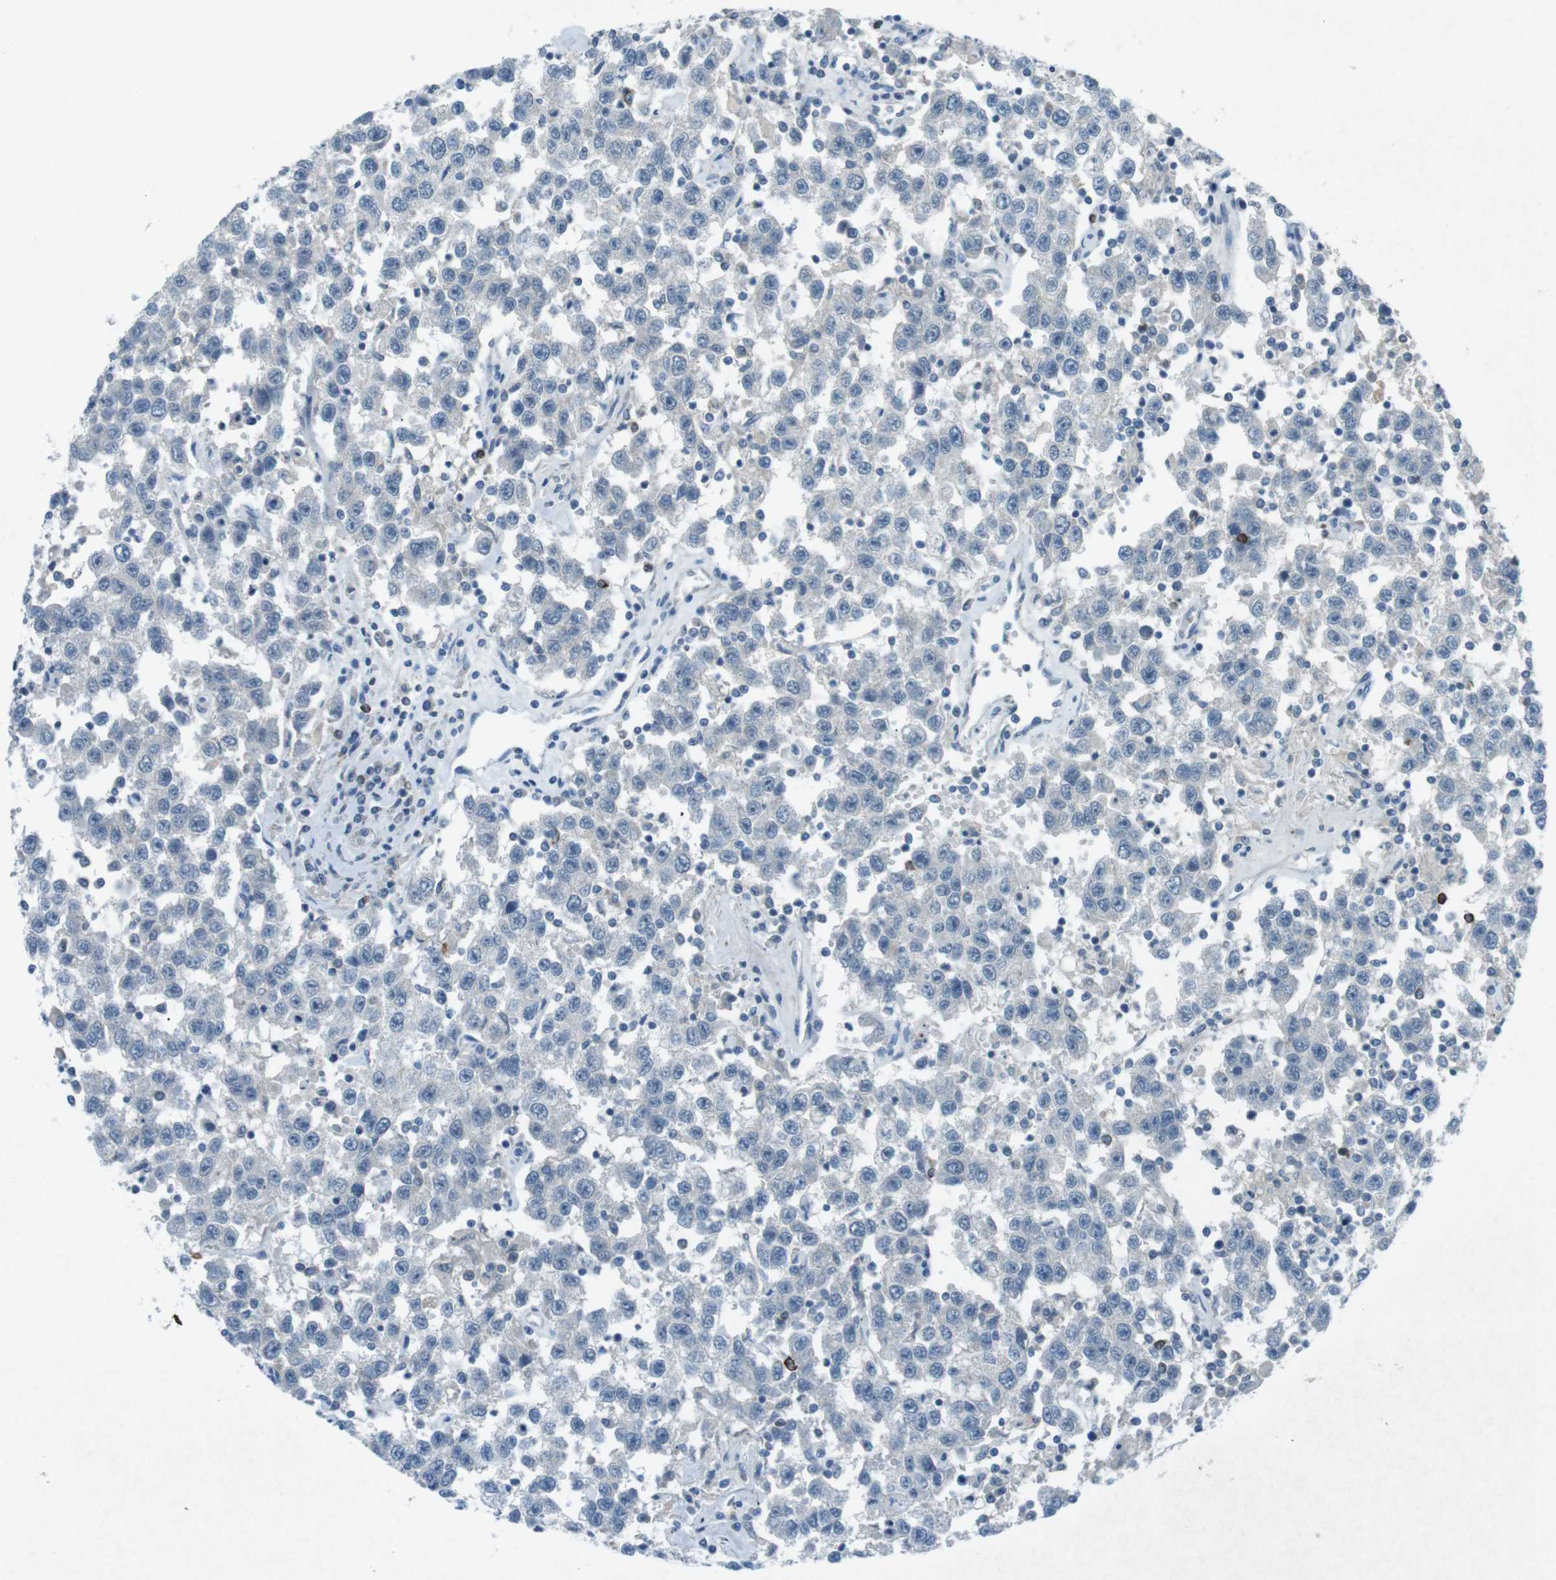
{"staining": {"intensity": "negative", "quantity": "none", "location": "none"}, "tissue": "testis cancer", "cell_type": "Tumor cells", "image_type": "cancer", "snomed": [{"axis": "morphology", "description": "Seminoma, NOS"}, {"axis": "topography", "description": "Testis"}], "caption": "The photomicrograph displays no staining of tumor cells in seminoma (testis). Nuclei are stained in blue.", "gene": "FCRLA", "patient": {"sex": "male", "age": 41}}